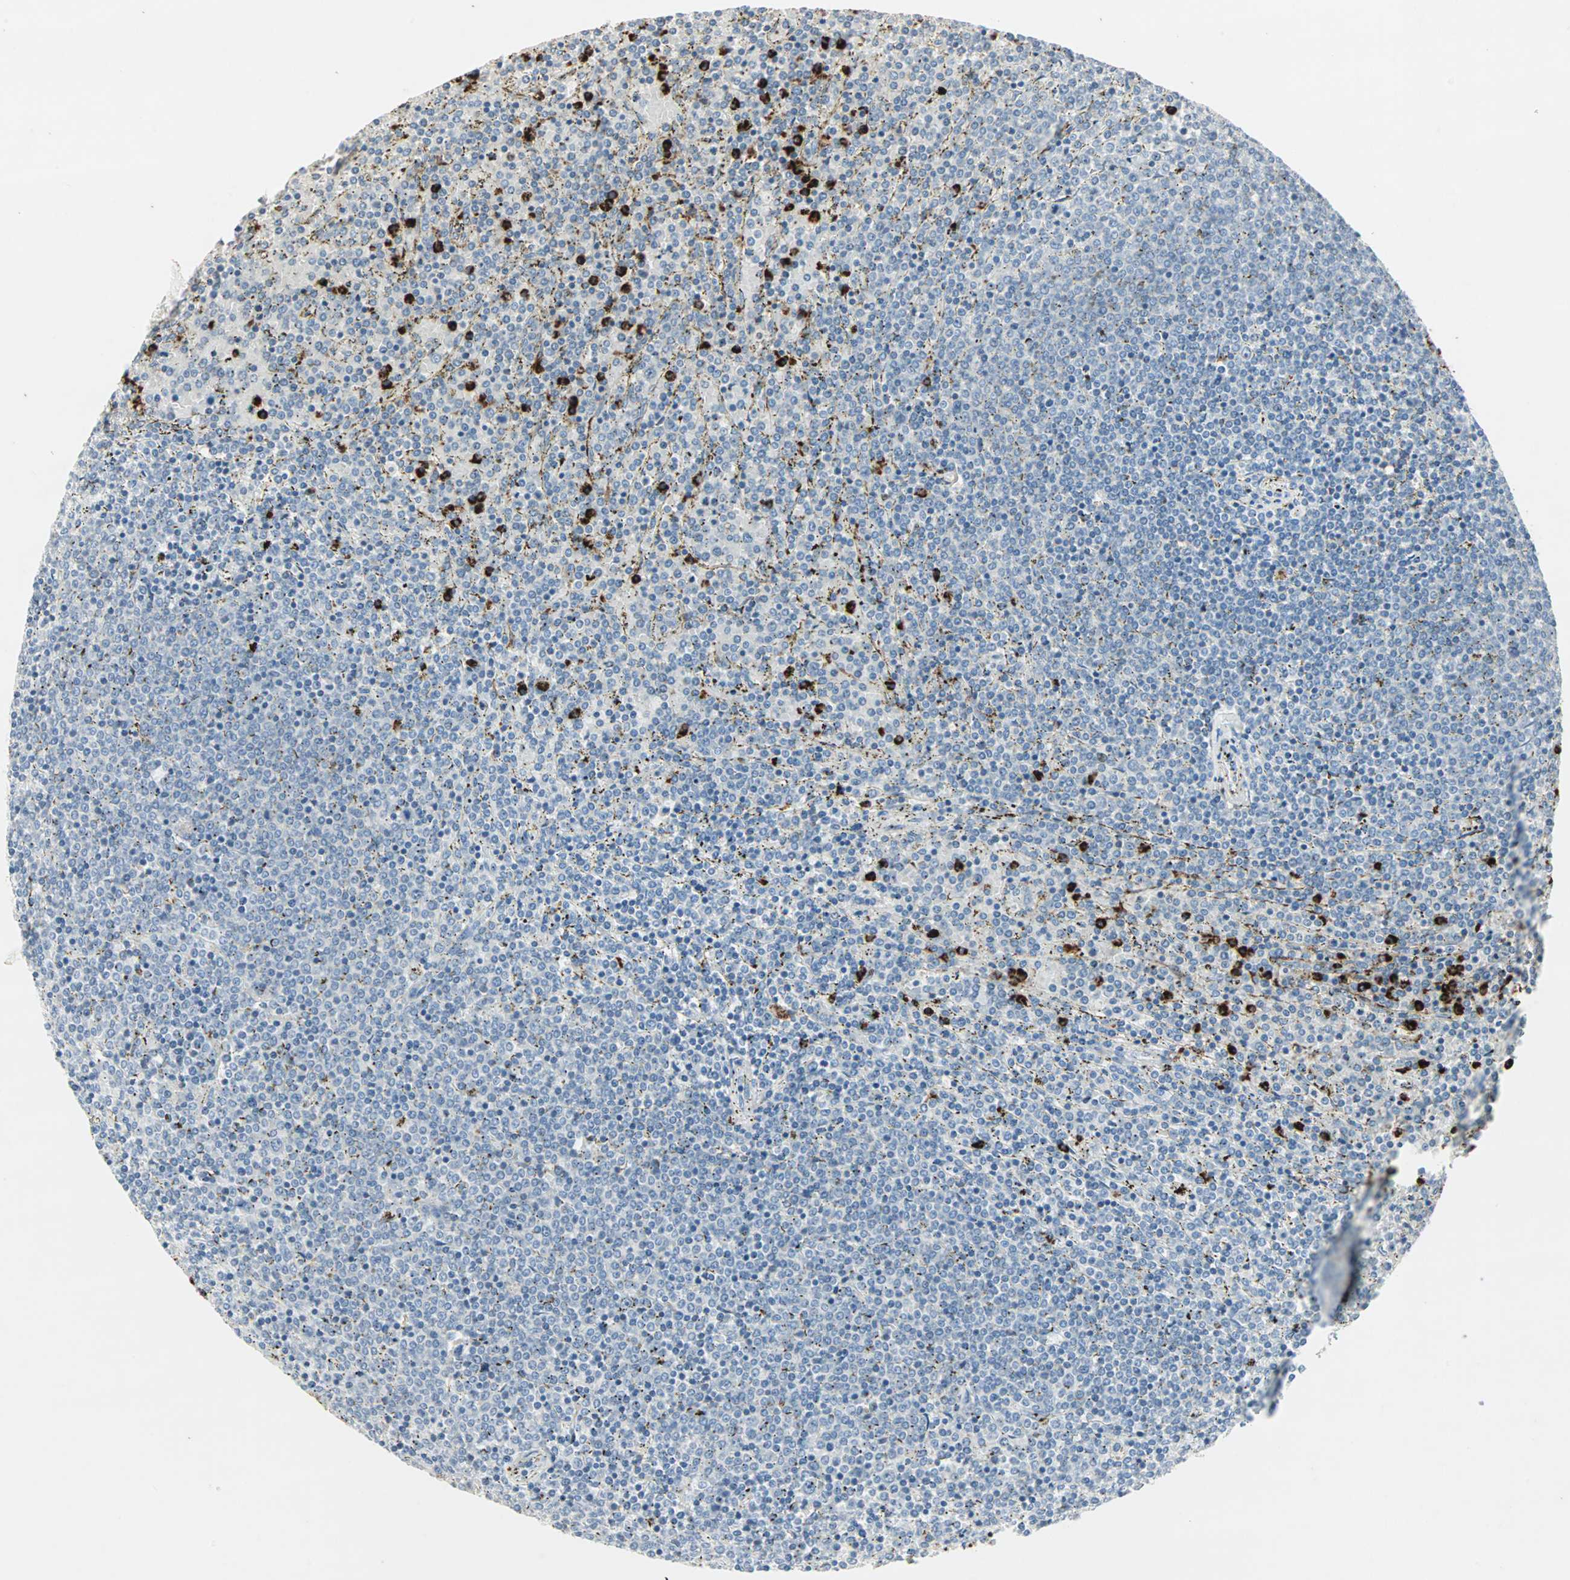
{"staining": {"intensity": "strong", "quantity": "<25%", "location": "cytoplasmic/membranous"}, "tissue": "lymphoma", "cell_type": "Tumor cells", "image_type": "cancer", "snomed": [{"axis": "morphology", "description": "Malignant lymphoma, non-Hodgkin's type, Low grade"}, {"axis": "topography", "description": "Spleen"}], "caption": "This is a histology image of immunohistochemistry (IHC) staining of lymphoma, which shows strong expression in the cytoplasmic/membranous of tumor cells.", "gene": "CEACAM6", "patient": {"sex": "female", "age": 77}}